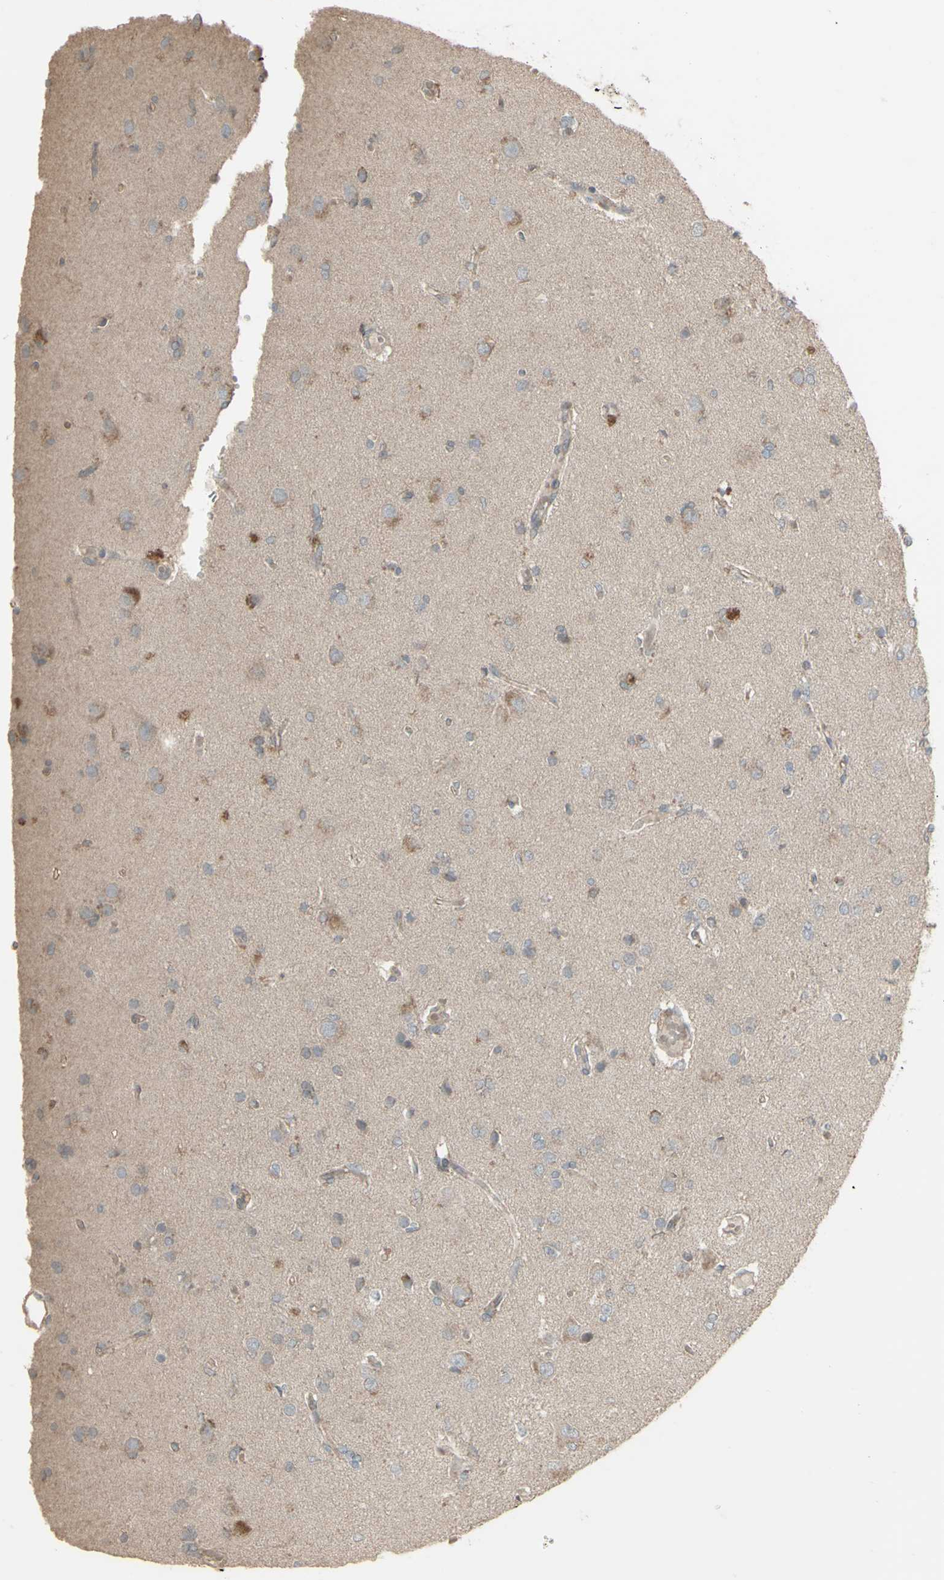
{"staining": {"intensity": "weak", "quantity": "25%-75%", "location": "cytoplasmic/membranous"}, "tissue": "glioma", "cell_type": "Tumor cells", "image_type": "cancer", "snomed": [{"axis": "morphology", "description": "Glioma, malignant, High grade"}, {"axis": "topography", "description": "Brain"}], "caption": "The photomicrograph displays a brown stain indicating the presence of a protein in the cytoplasmic/membranous of tumor cells in glioma.", "gene": "CSK", "patient": {"sex": "female", "age": 59}}